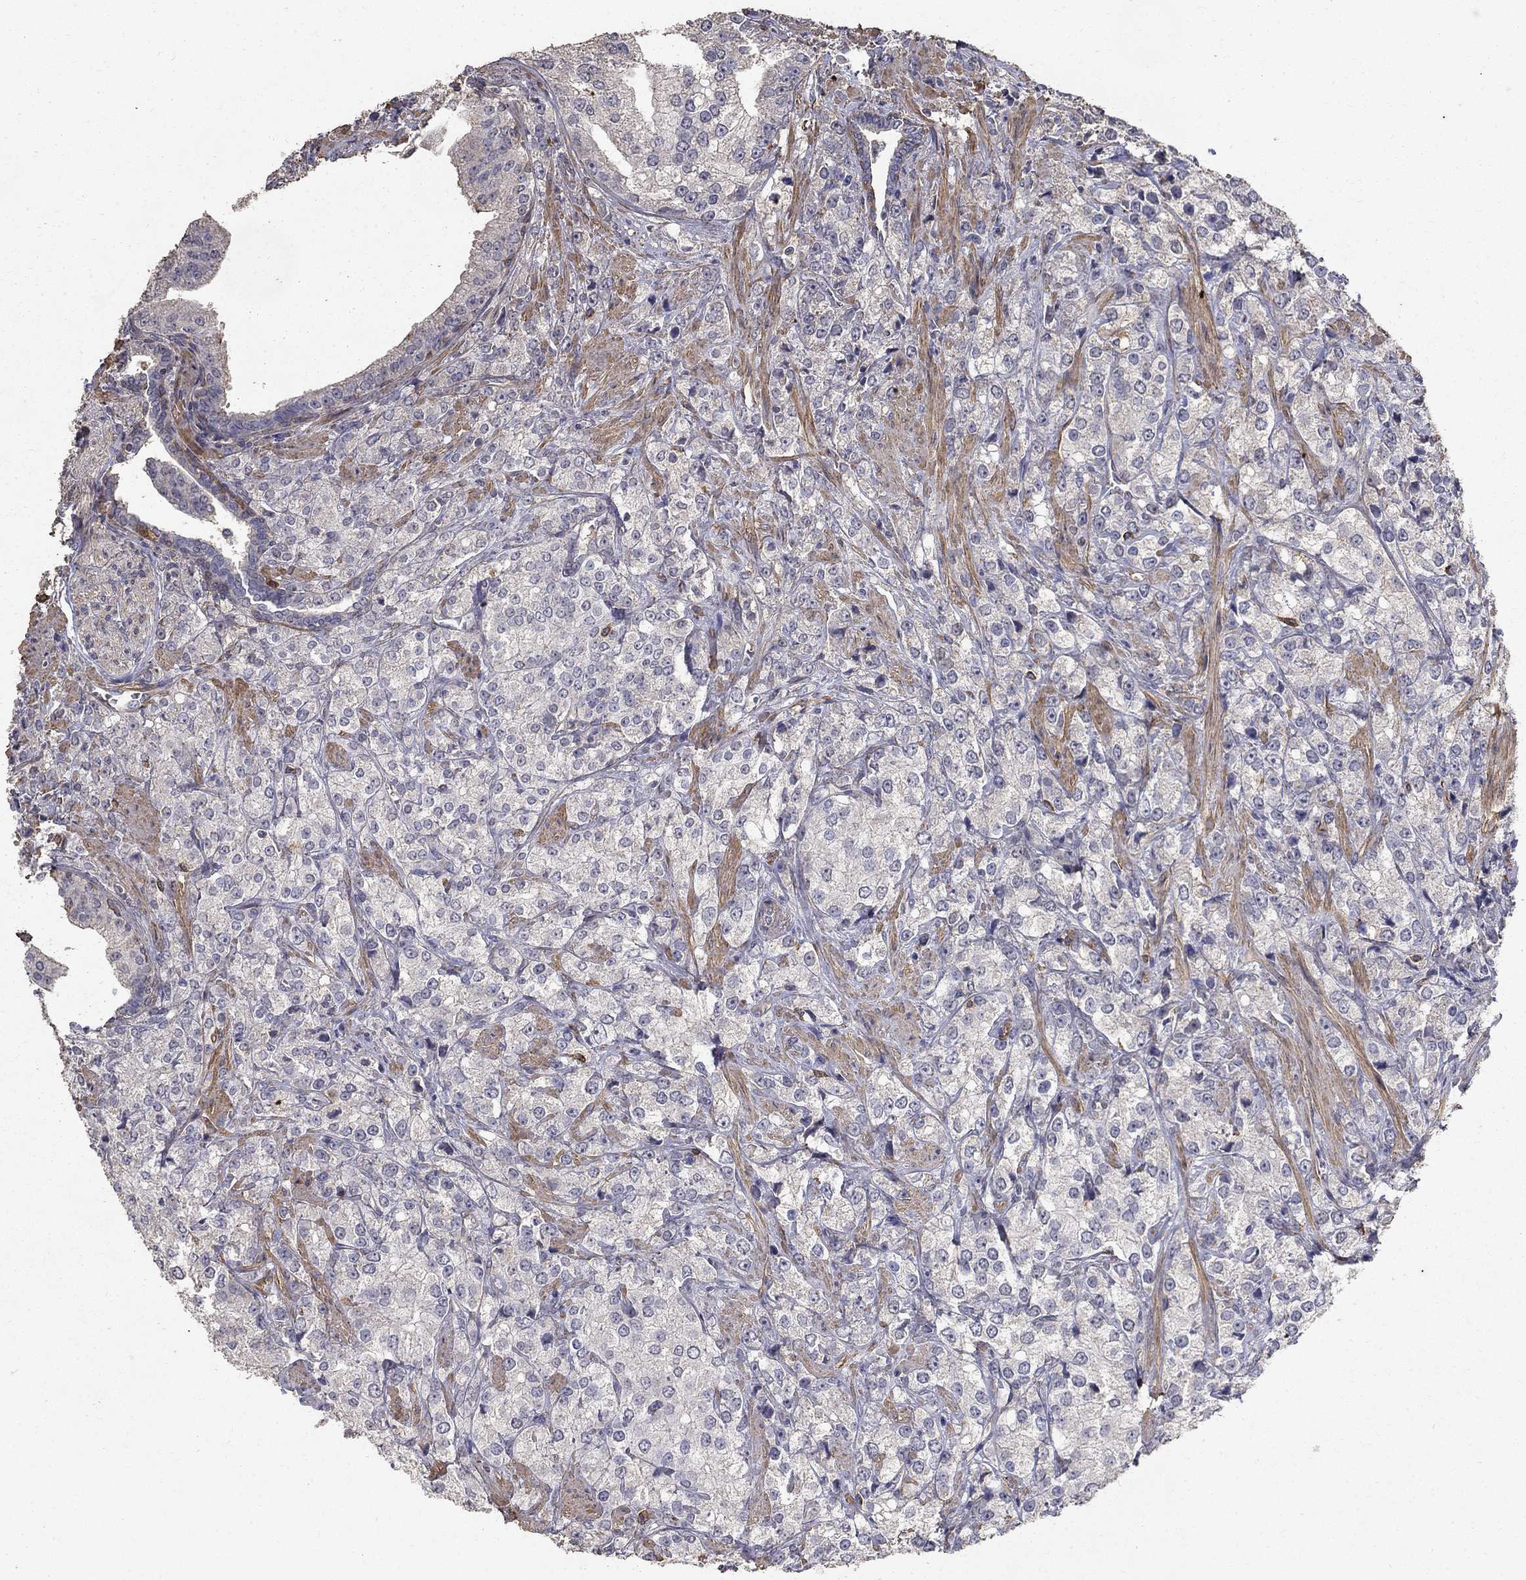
{"staining": {"intensity": "negative", "quantity": "none", "location": "none"}, "tissue": "prostate cancer", "cell_type": "Tumor cells", "image_type": "cancer", "snomed": [{"axis": "morphology", "description": "Adenocarcinoma, NOS"}, {"axis": "topography", "description": "Prostate and seminal vesicle, NOS"}, {"axis": "topography", "description": "Prostate"}], "caption": "An immunohistochemistry (IHC) photomicrograph of prostate adenocarcinoma is shown. There is no staining in tumor cells of prostate adenocarcinoma.", "gene": "MPP2", "patient": {"sex": "male", "age": 68}}